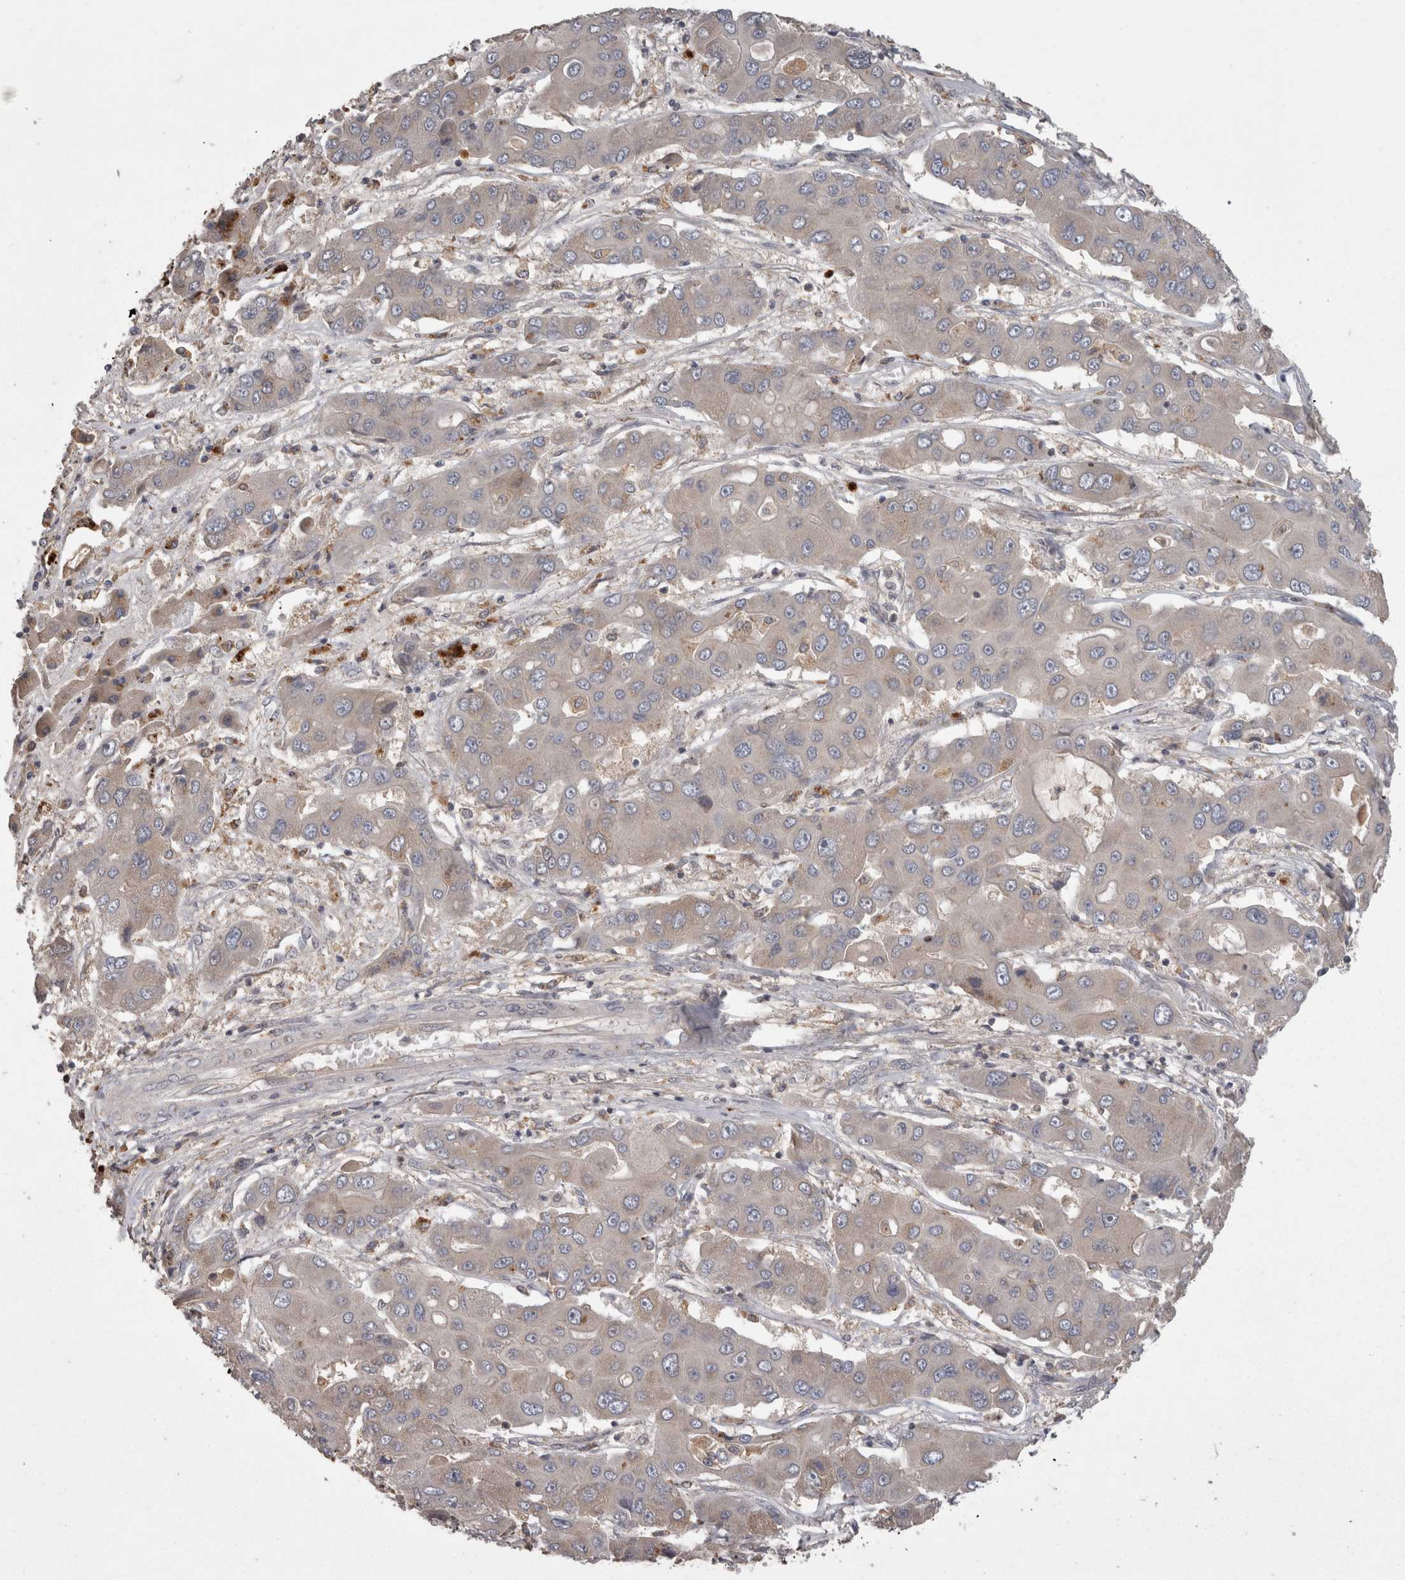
{"staining": {"intensity": "negative", "quantity": "none", "location": "none"}, "tissue": "liver cancer", "cell_type": "Tumor cells", "image_type": "cancer", "snomed": [{"axis": "morphology", "description": "Cholangiocarcinoma"}, {"axis": "topography", "description": "Liver"}], "caption": "This is an IHC photomicrograph of human liver cholangiocarcinoma. There is no positivity in tumor cells.", "gene": "PCM1", "patient": {"sex": "male", "age": 67}}